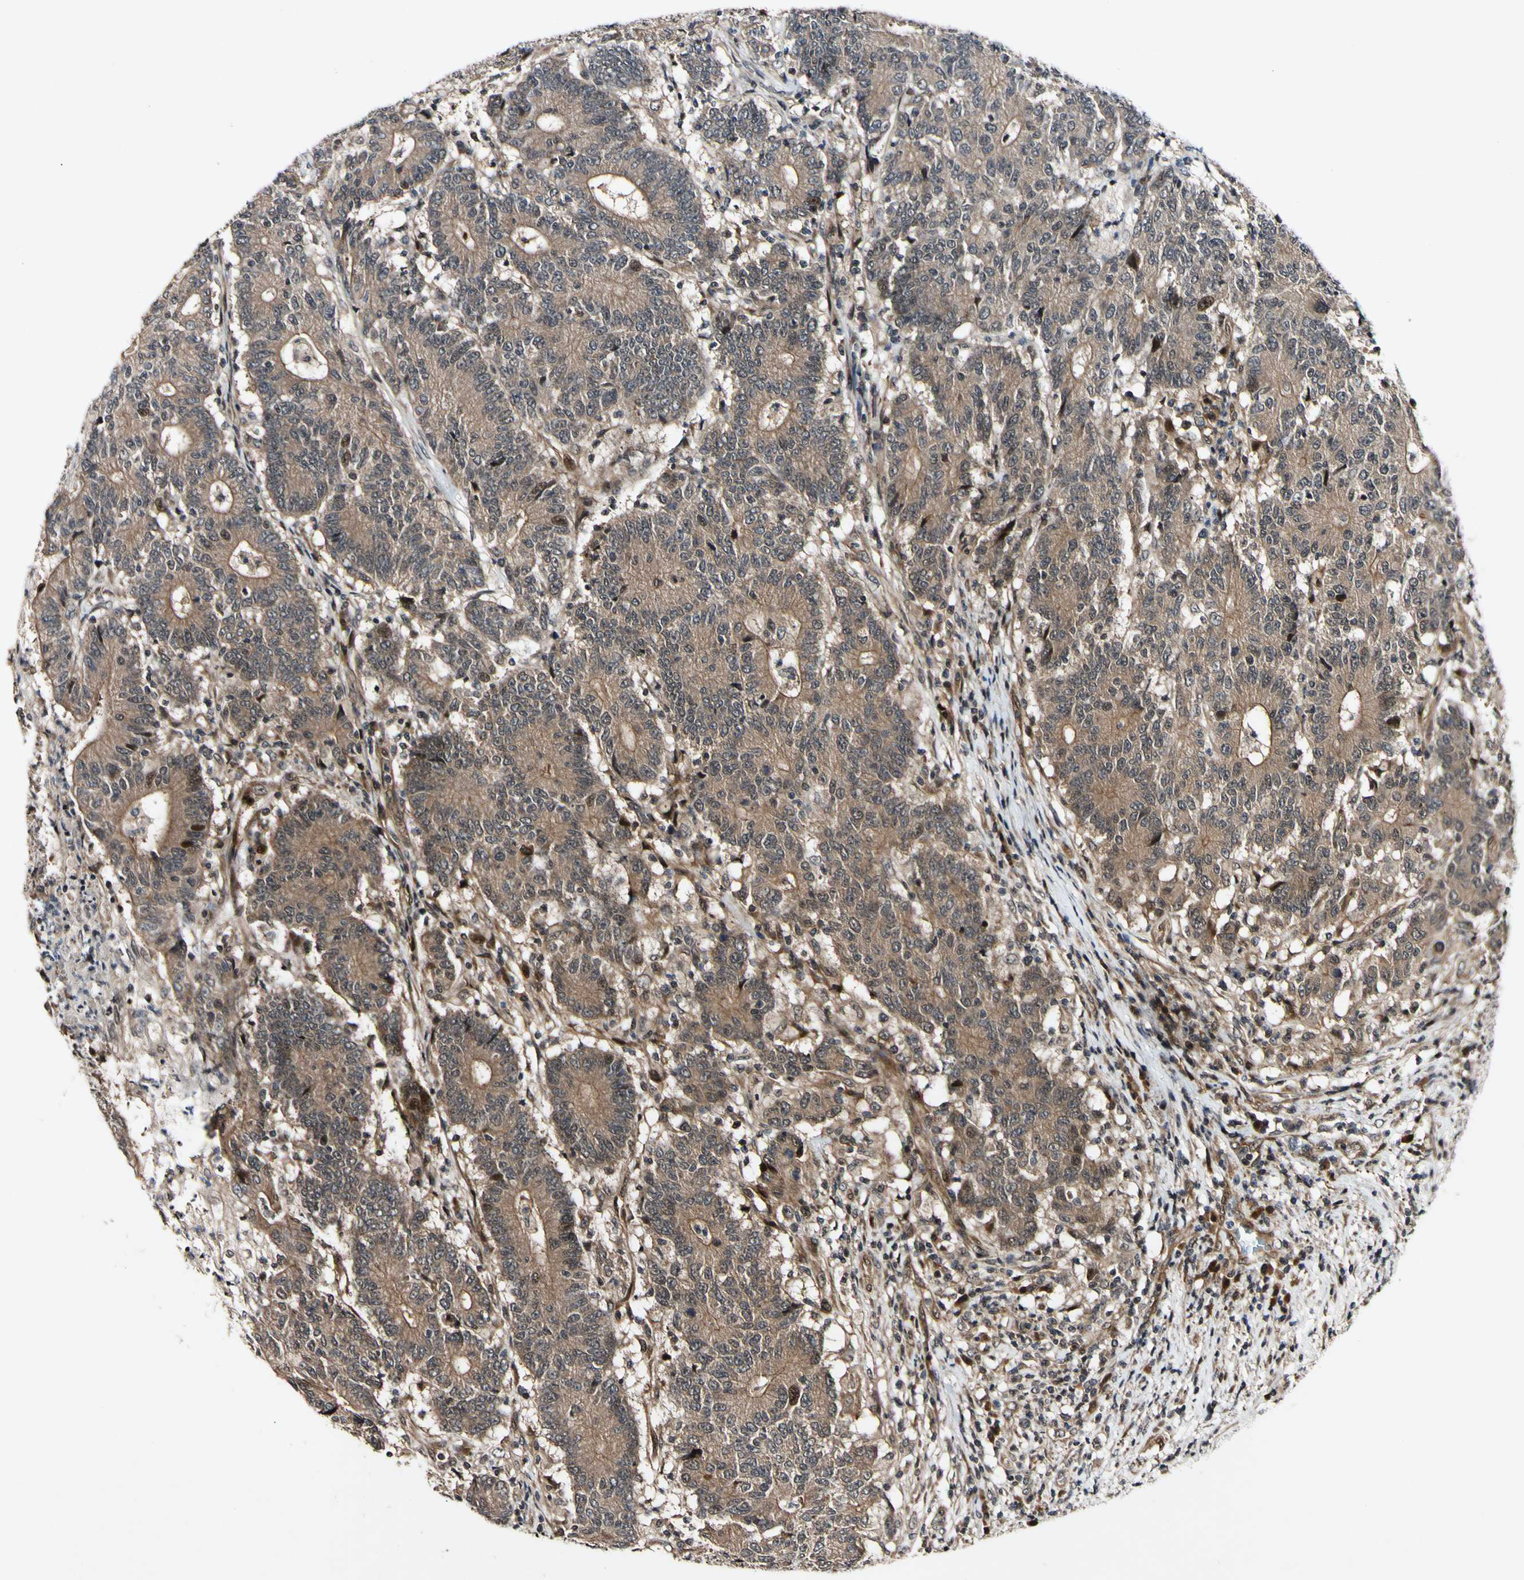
{"staining": {"intensity": "moderate", "quantity": ">75%", "location": "cytoplasmic/membranous"}, "tissue": "colorectal cancer", "cell_type": "Tumor cells", "image_type": "cancer", "snomed": [{"axis": "morphology", "description": "Normal tissue, NOS"}, {"axis": "morphology", "description": "Adenocarcinoma, NOS"}, {"axis": "topography", "description": "Colon"}], "caption": "The immunohistochemical stain highlights moderate cytoplasmic/membranous staining in tumor cells of colorectal cancer (adenocarcinoma) tissue.", "gene": "CSNK1E", "patient": {"sex": "female", "age": 75}}